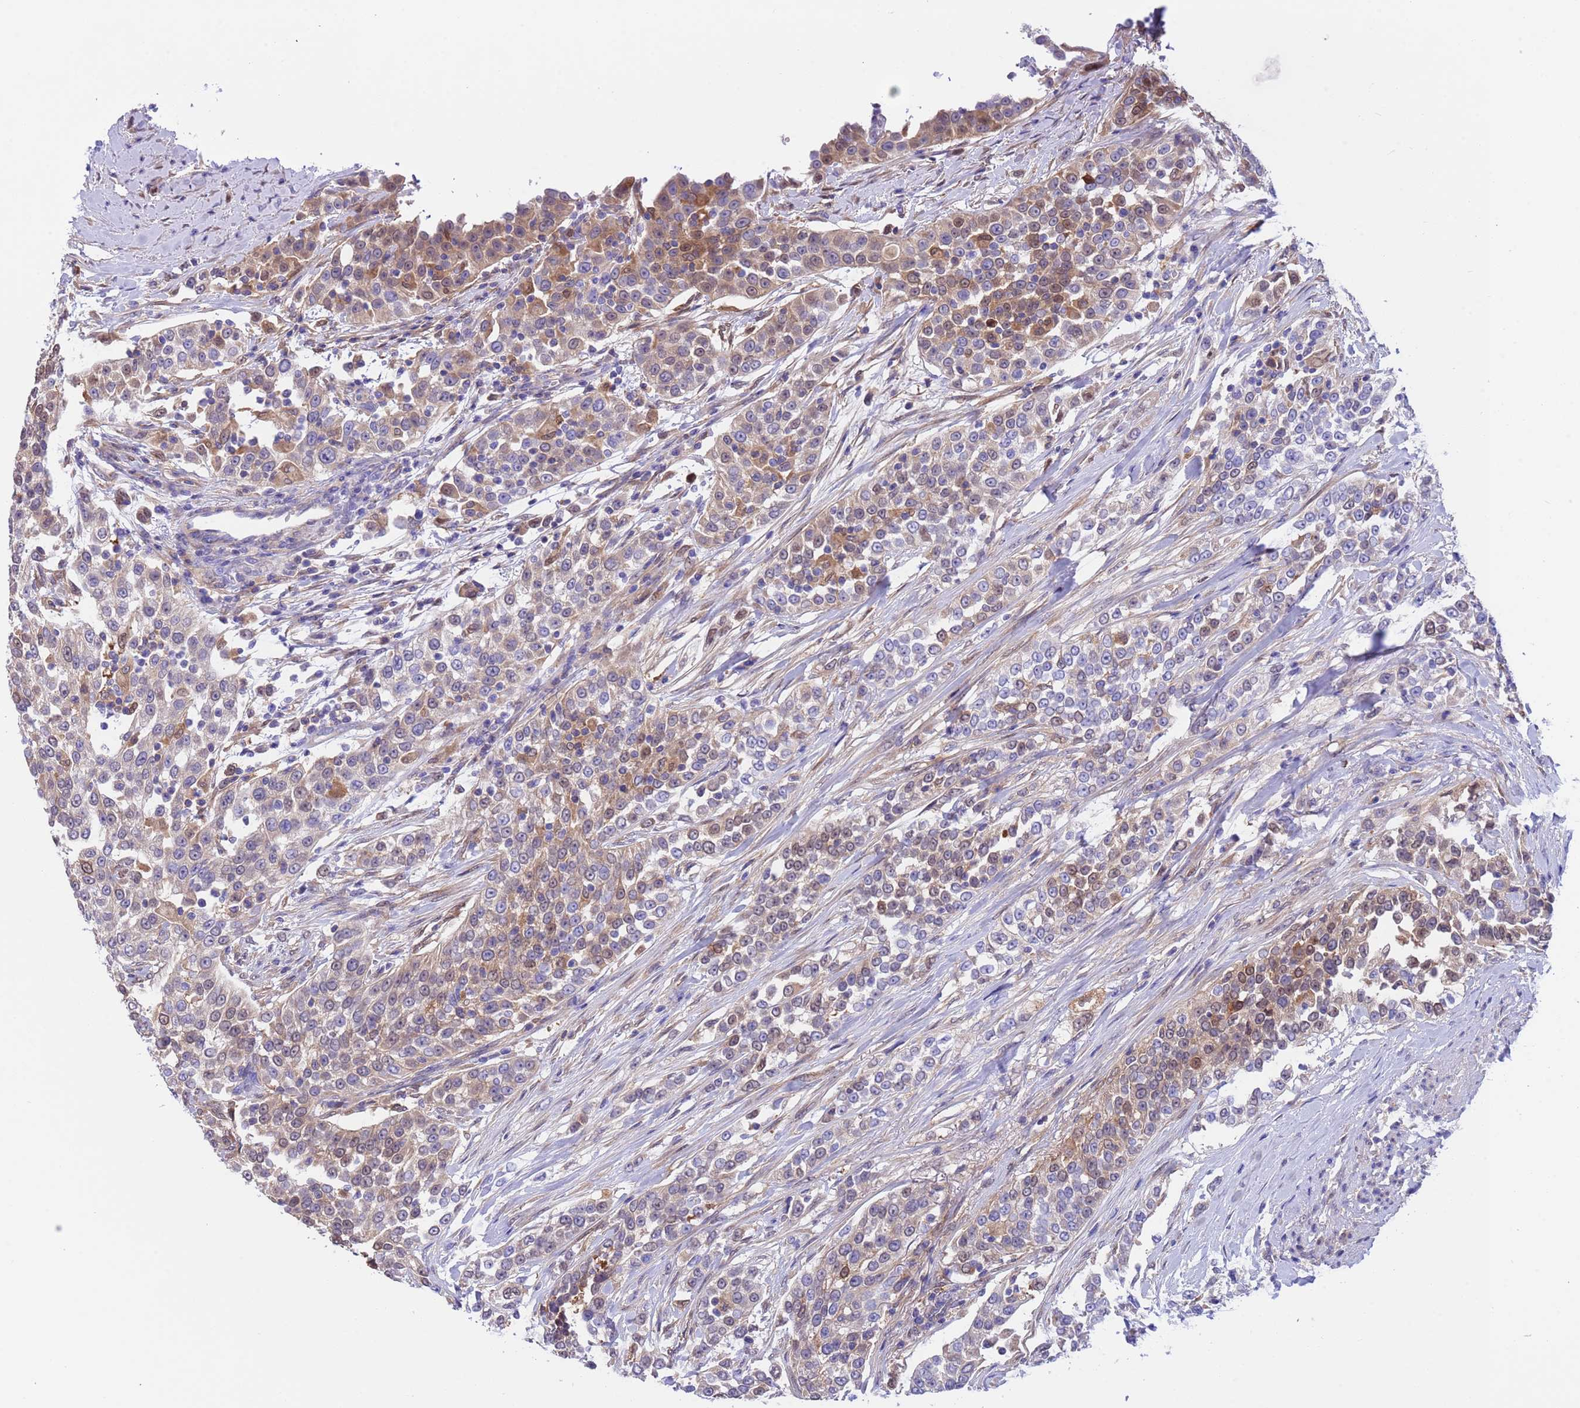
{"staining": {"intensity": "moderate", "quantity": "25%-75%", "location": "cytoplasmic/membranous,nuclear"}, "tissue": "urothelial cancer", "cell_type": "Tumor cells", "image_type": "cancer", "snomed": [{"axis": "morphology", "description": "Urothelial carcinoma, High grade"}, {"axis": "topography", "description": "Urinary bladder"}], "caption": "Protein staining reveals moderate cytoplasmic/membranous and nuclear staining in approximately 25%-75% of tumor cells in urothelial cancer.", "gene": "C6orf47", "patient": {"sex": "female", "age": 80}}